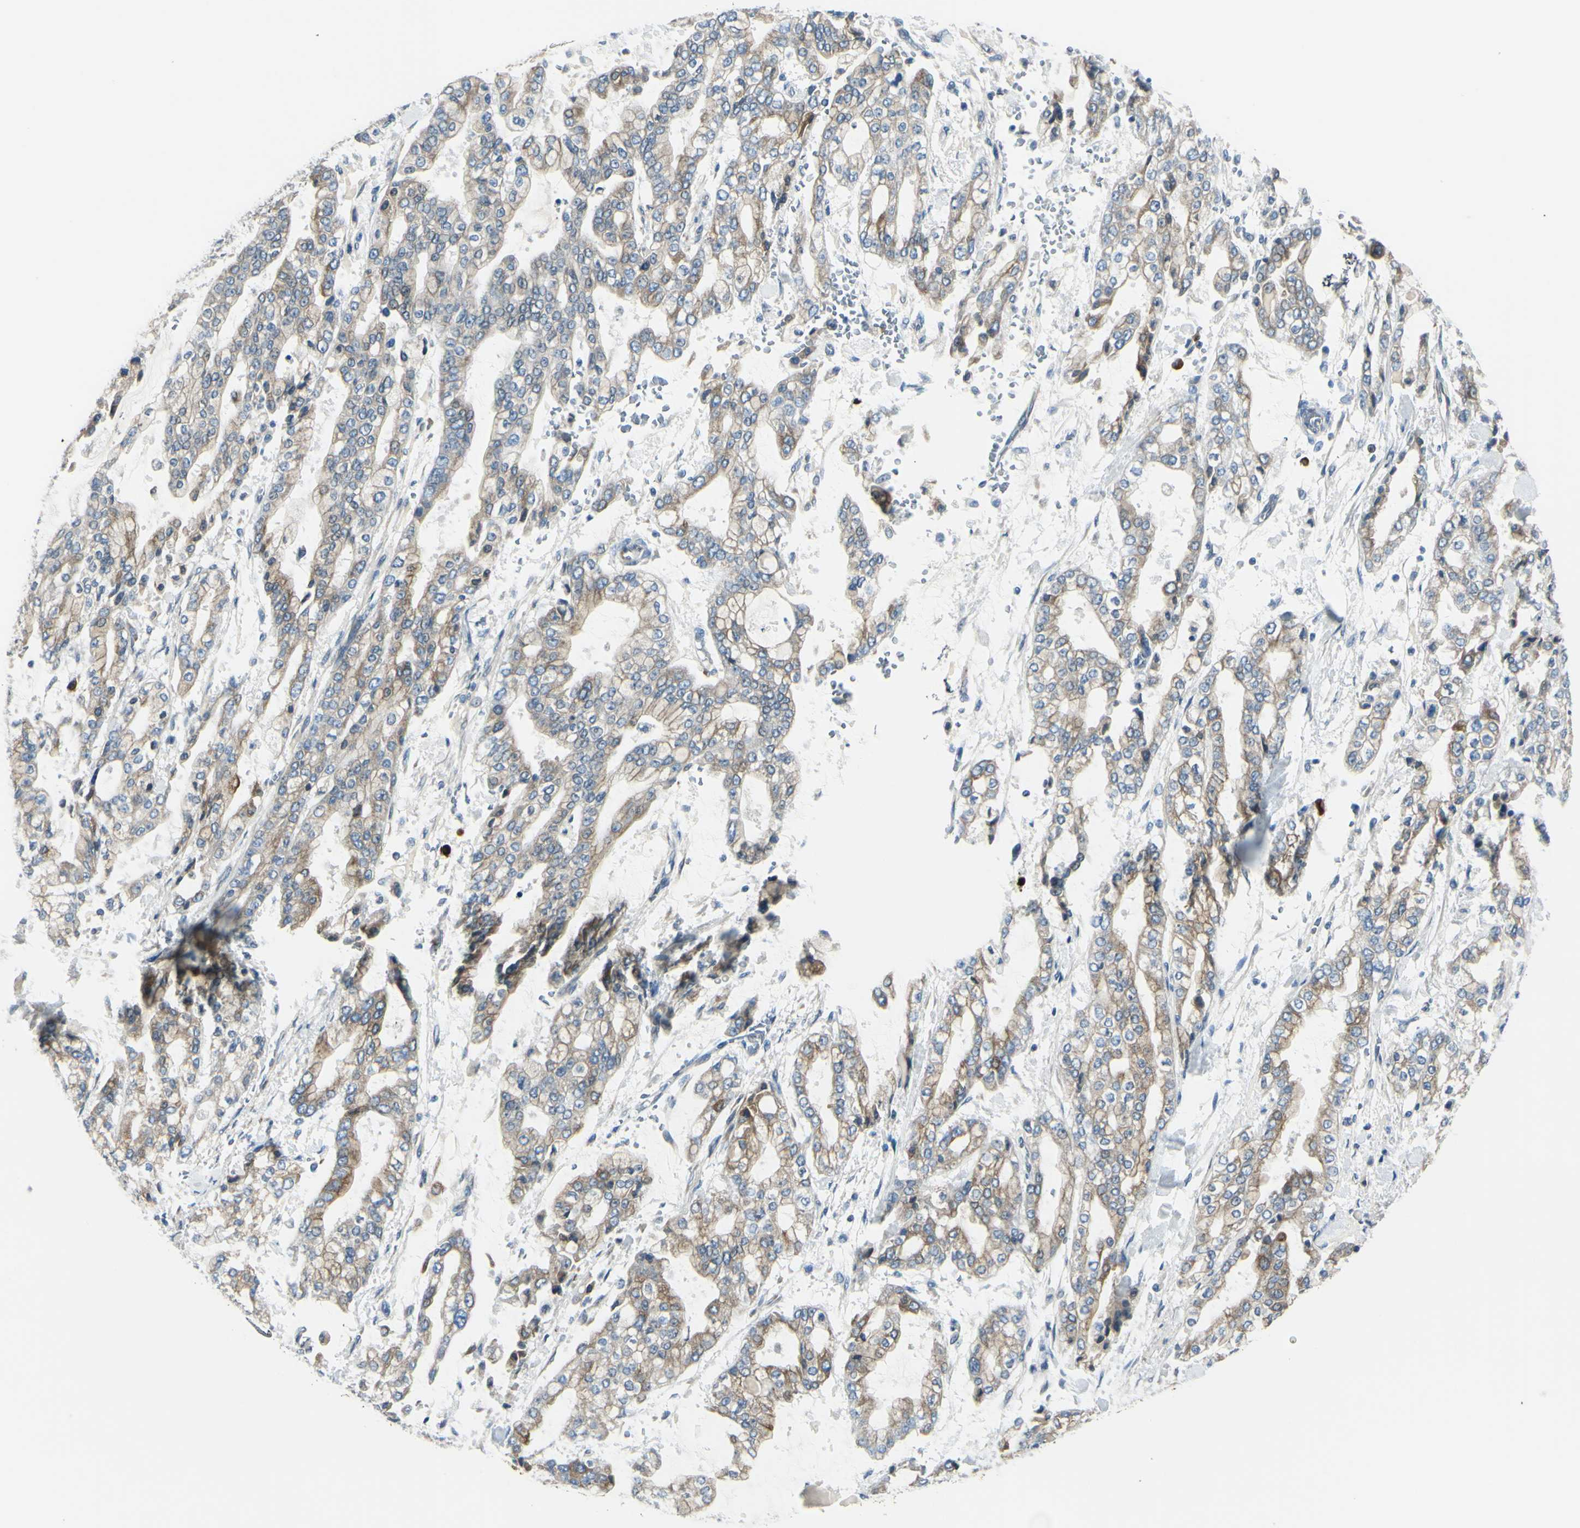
{"staining": {"intensity": "moderate", "quantity": "25%-75%", "location": "cytoplasmic/membranous"}, "tissue": "stomach cancer", "cell_type": "Tumor cells", "image_type": "cancer", "snomed": [{"axis": "morphology", "description": "Normal tissue, NOS"}, {"axis": "morphology", "description": "Adenocarcinoma, NOS"}, {"axis": "topography", "description": "Stomach, upper"}, {"axis": "topography", "description": "Stomach"}], "caption": "IHC photomicrograph of neoplastic tissue: stomach adenocarcinoma stained using immunohistochemistry (IHC) demonstrates medium levels of moderate protein expression localized specifically in the cytoplasmic/membranous of tumor cells, appearing as a cytoplasmic/membranous brown color.", "gene": "SELENOS", "patient": {"sex": "male", "age": 76}}